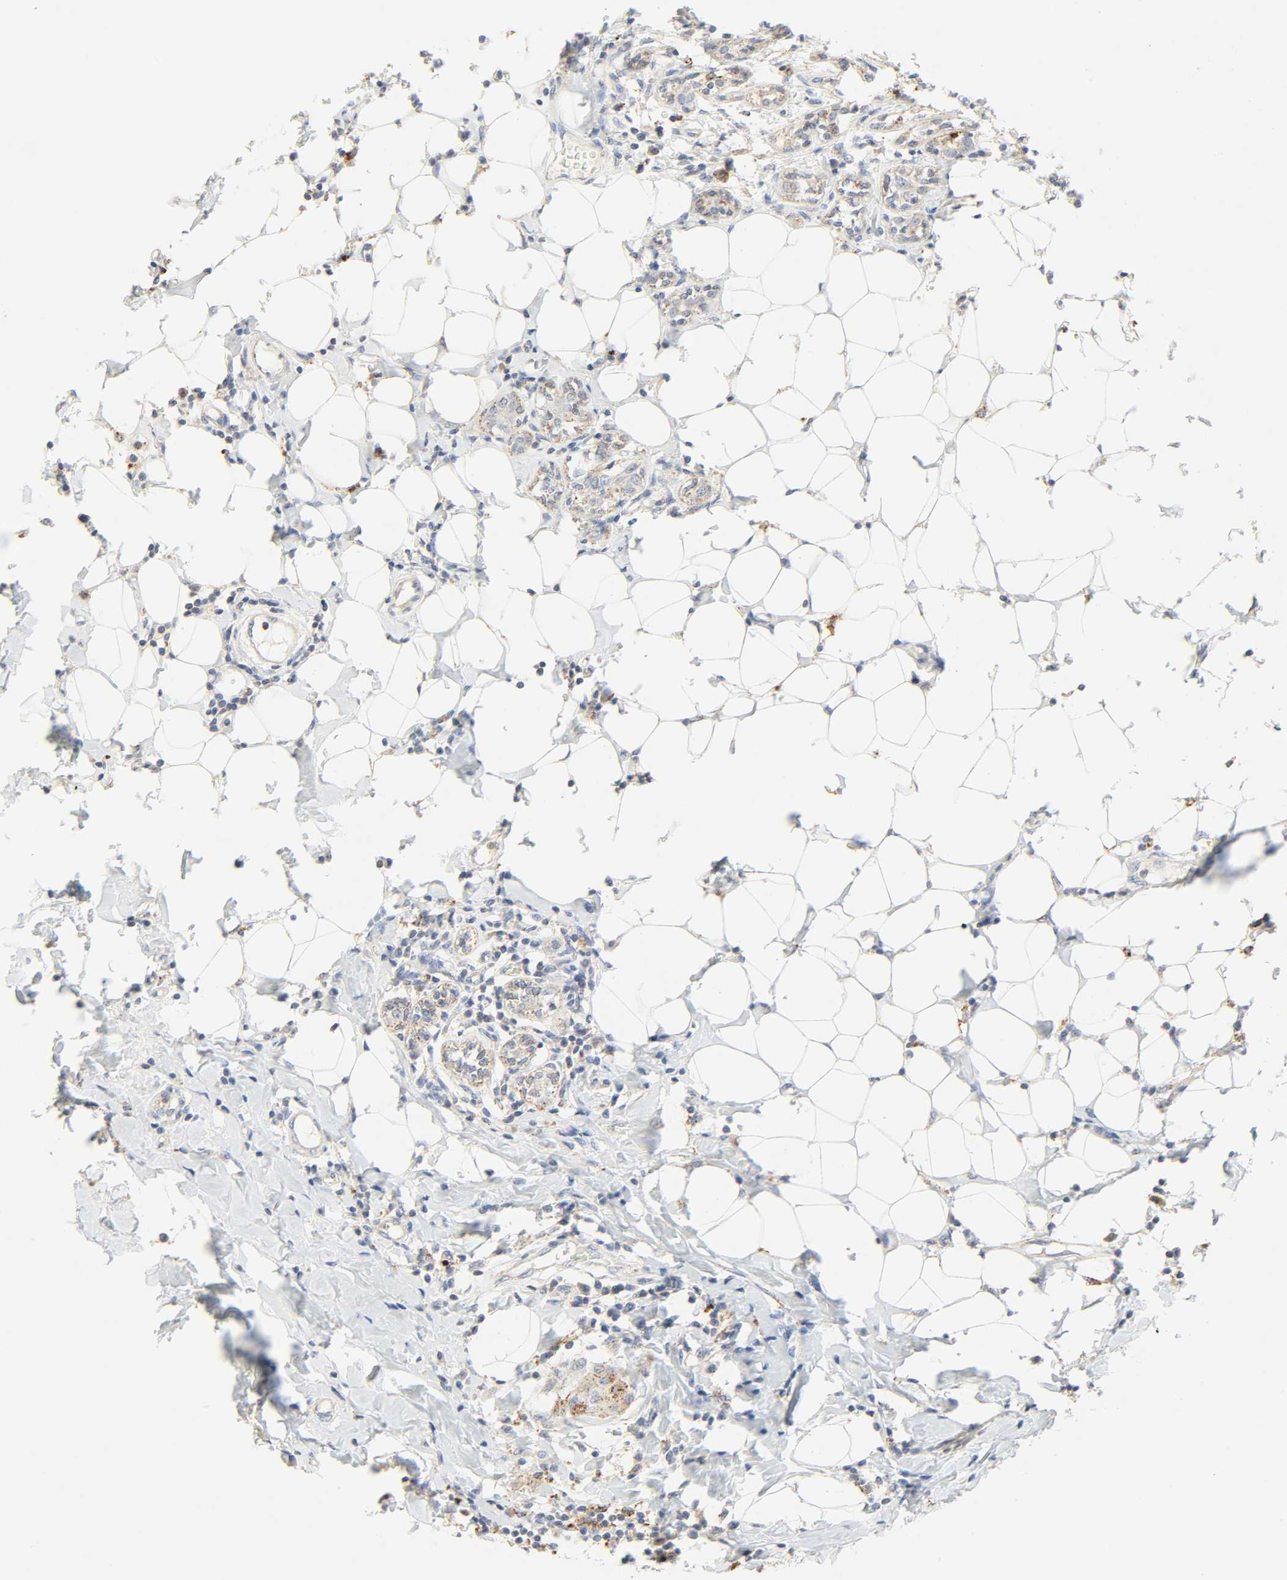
{"staining": {"intensity": "moderate", "quantity": ">75%", "location": "cytoplasmic/membranous"}, "tissue": "breast cancer", "cell_type": "Tumor cells", "image_type": "cancer", "snomed": [{"axis": "morphology", "description": "Duct carcinoma"}, {"axis": "topography", "description": "Breast"}], "caption": "Protein staining displays moderate cytoplasmic/membranous positivity in about >75% of tumor cells in infiltrating ductal carcinoma (breast).", "gene": "CAMK2A", "patient": {"sex": "female", "age": 40}}